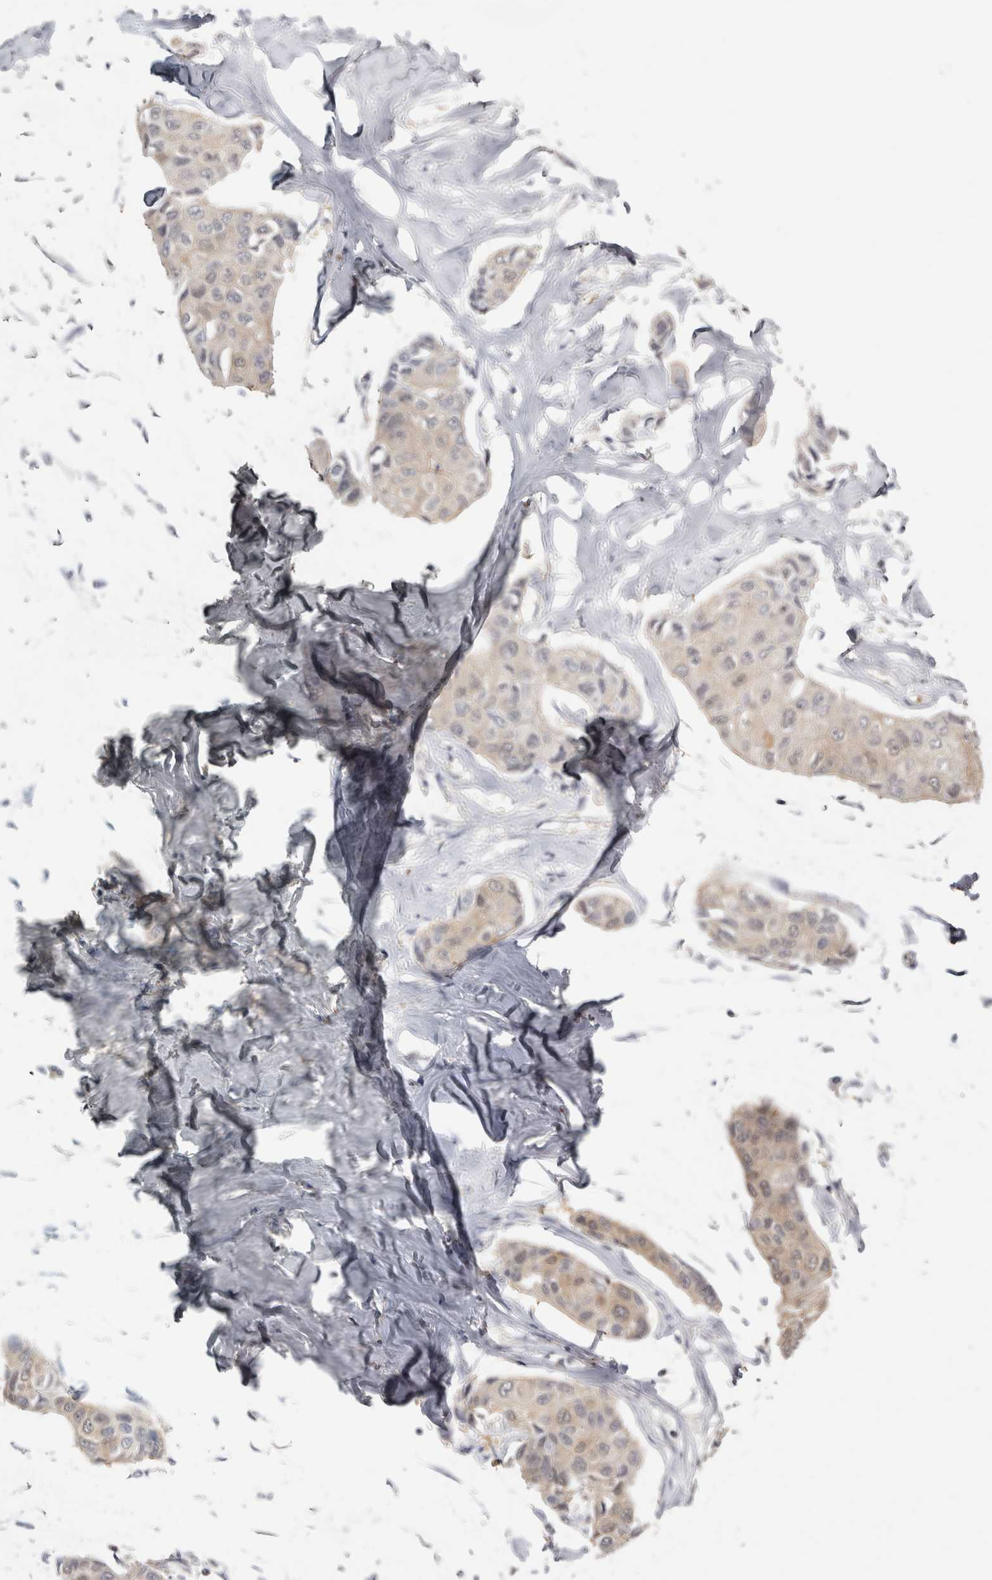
{"staining": {"intensity": "weak", "quantity": "25%-75%", "location": "cytoplasmic/membranous"}, "tissue": "breast cancer", "cell_type": "Tumor cells", "image_type": "cancer", "snomed": [{"axis": "morphology", "description": "Duct carcinoma"}, {"axis": "topography", "description": "Breast"}], "caption": "Protein staining of breast cancer (infiltrating ductal carcinoma) tissue exhibits weak cytoplasmic/membranous expression in about 25%-75% of tumor cells. (Stains: DAB in brown, nuclei in blue, Microscopy: brightfield microscopy at high magnification).", "gene": "ACAT2", "patient": {"sex": "female", "age": 80}}